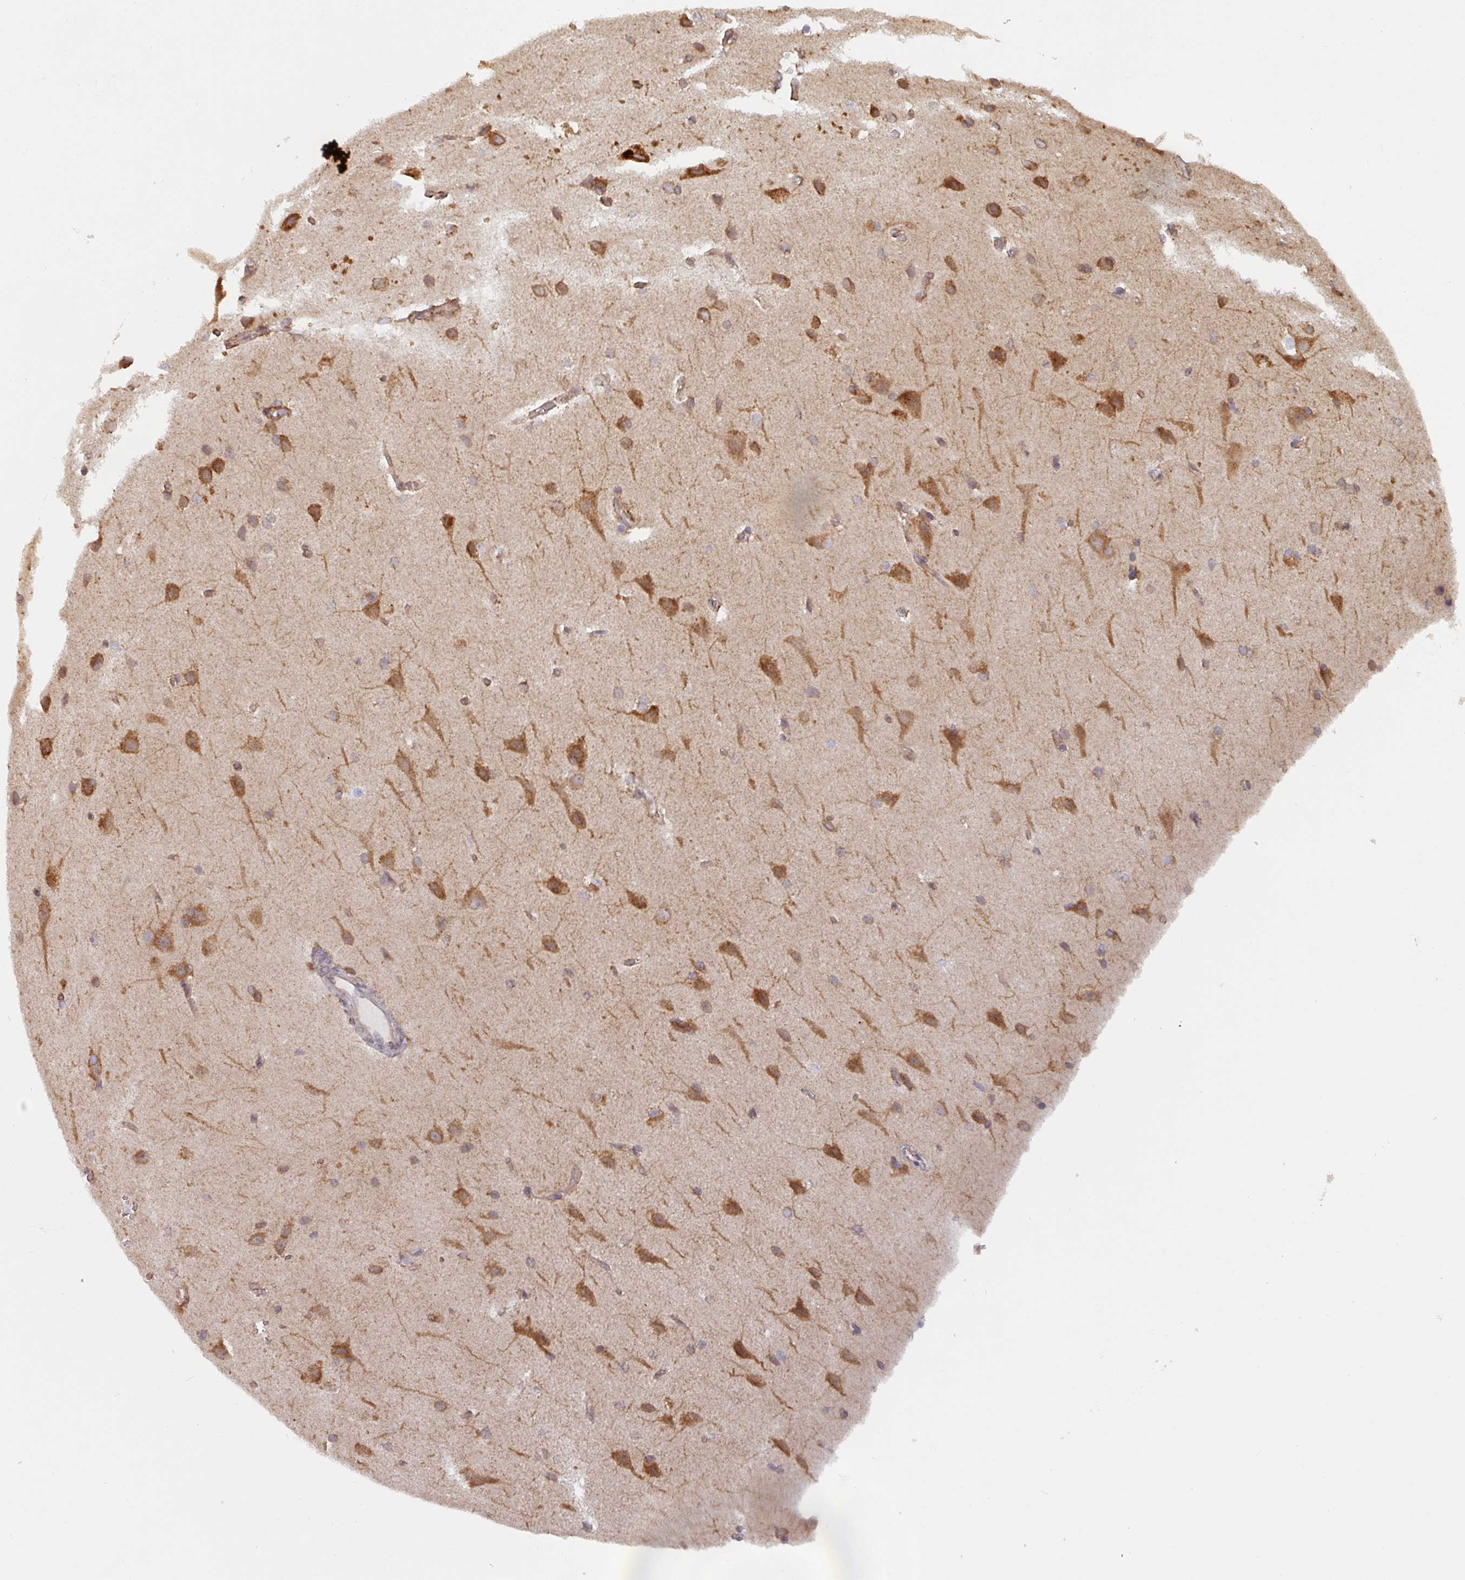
{"staining": {"intensity": "weak", "quantity": "<25%", "location": "cytoplasmic/membranous"}, "tissue": "cerebral cortex", "cell_type": "Endothelial cells", "image_type": "normal", "snomed": [{"axis": "morphology", "description": "Normal tissue, NOS"}, {"axis": "topography", "description": "Cerebral cortex"}], "caption": "Endothelial cells show no significant positivity in normal cerebral cortex. (DAB (3,3'-diaminobenzidine) immunohistochemistry (IHC), high magnification).", "gene": "TAPT1", "patient": {"sex": "male", "age": 37}}